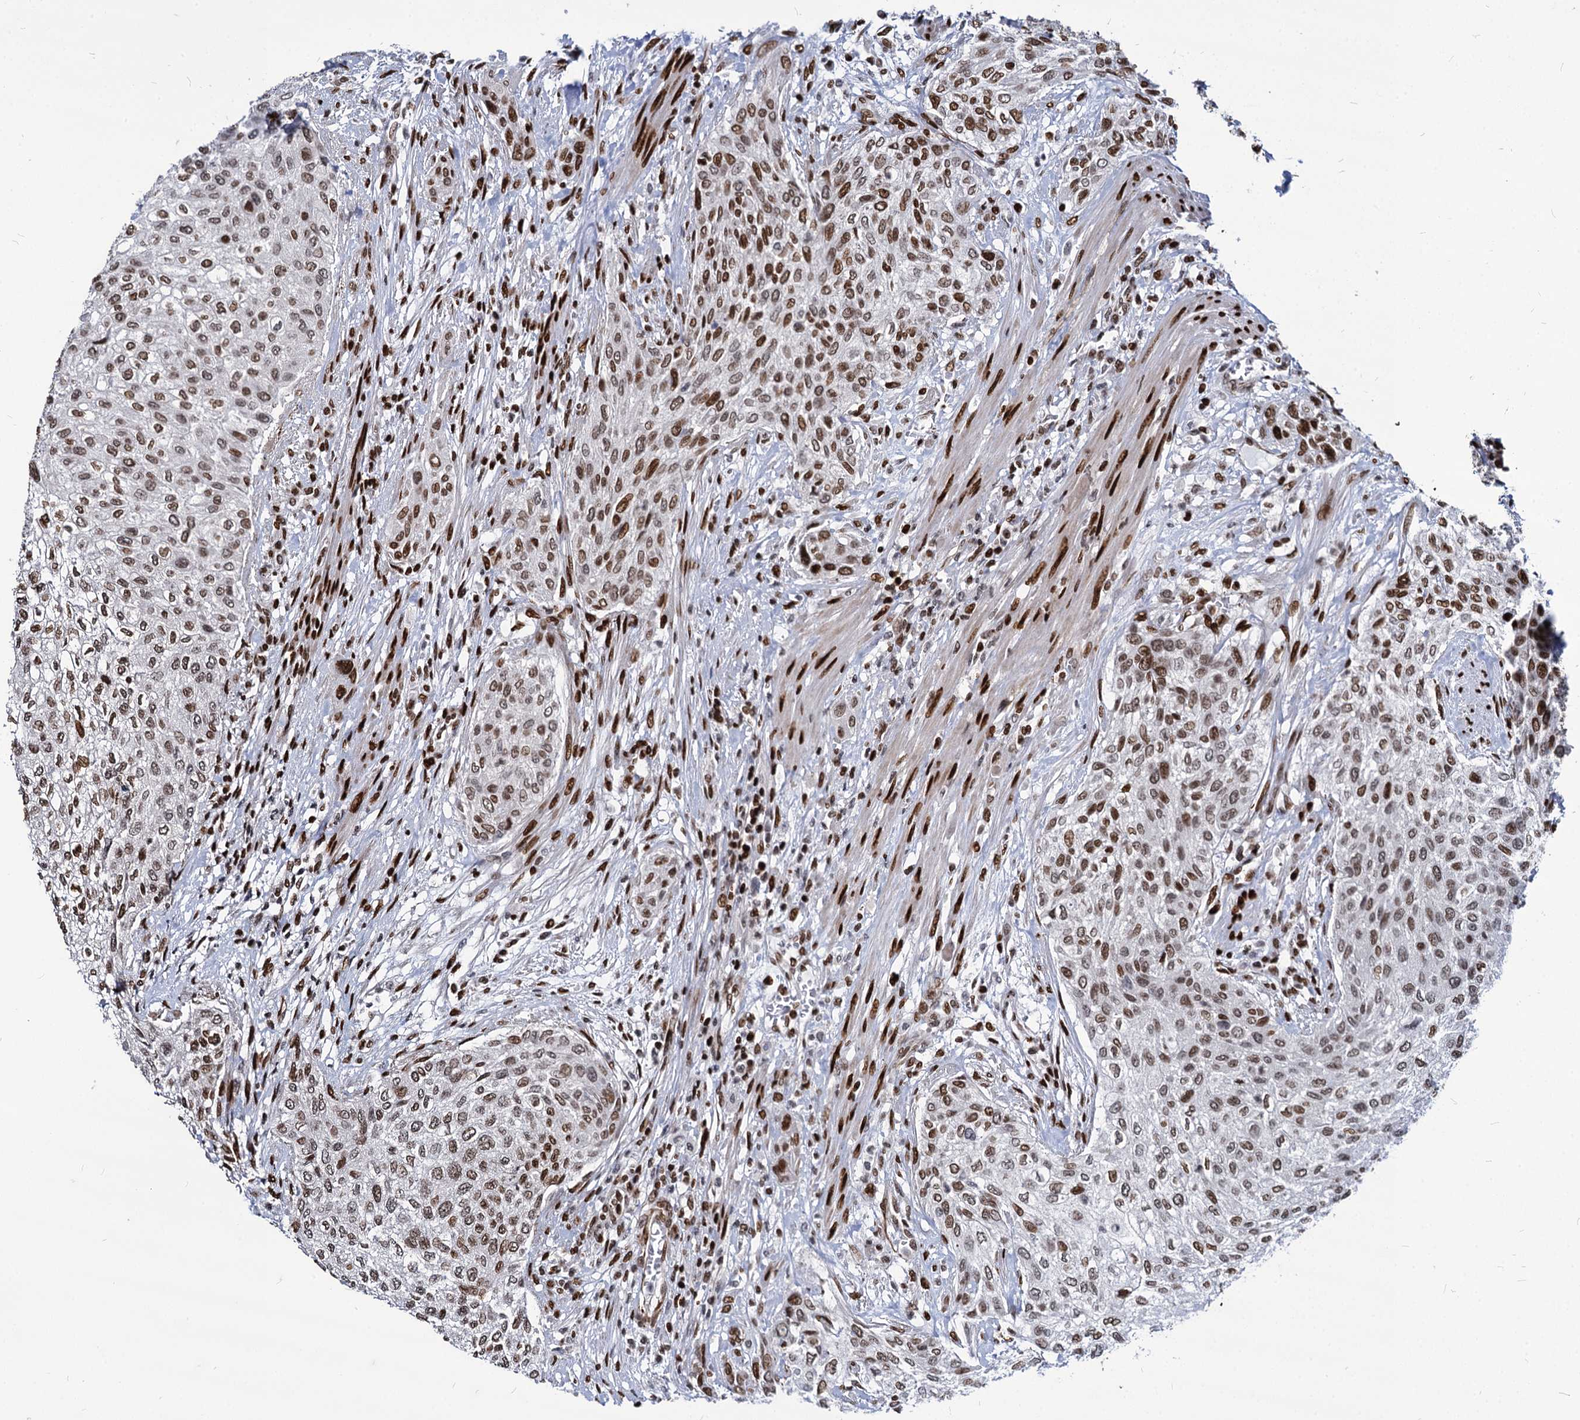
{"staining": {"intensity": "moderate", "quantity": ">75%", "location": "nuclear"}, "tissue": "urothelial cancer", "cell_type": "Tumor cells", "image_type": "cancer", "snomed": [{"axis": "morphology", "description": "Normal tissue, NOS"}, {"axis": "morphology", "description": "Urothelial carcinoma, NOS"}, {"axis": "topography", "description": "Urinary bladder"}, {"axis": "topography", "description": "Peripheral nerve tissue"}], "caption": "Immunohistochemistry photomicrograph of urothelial cancer stained for a protein (brown), which exhibits medium levels of moderate nuclear positivity in about >75% of tumor cells.", "gene": "MECP2", "patient": {"sex": "male", "age": 35}}